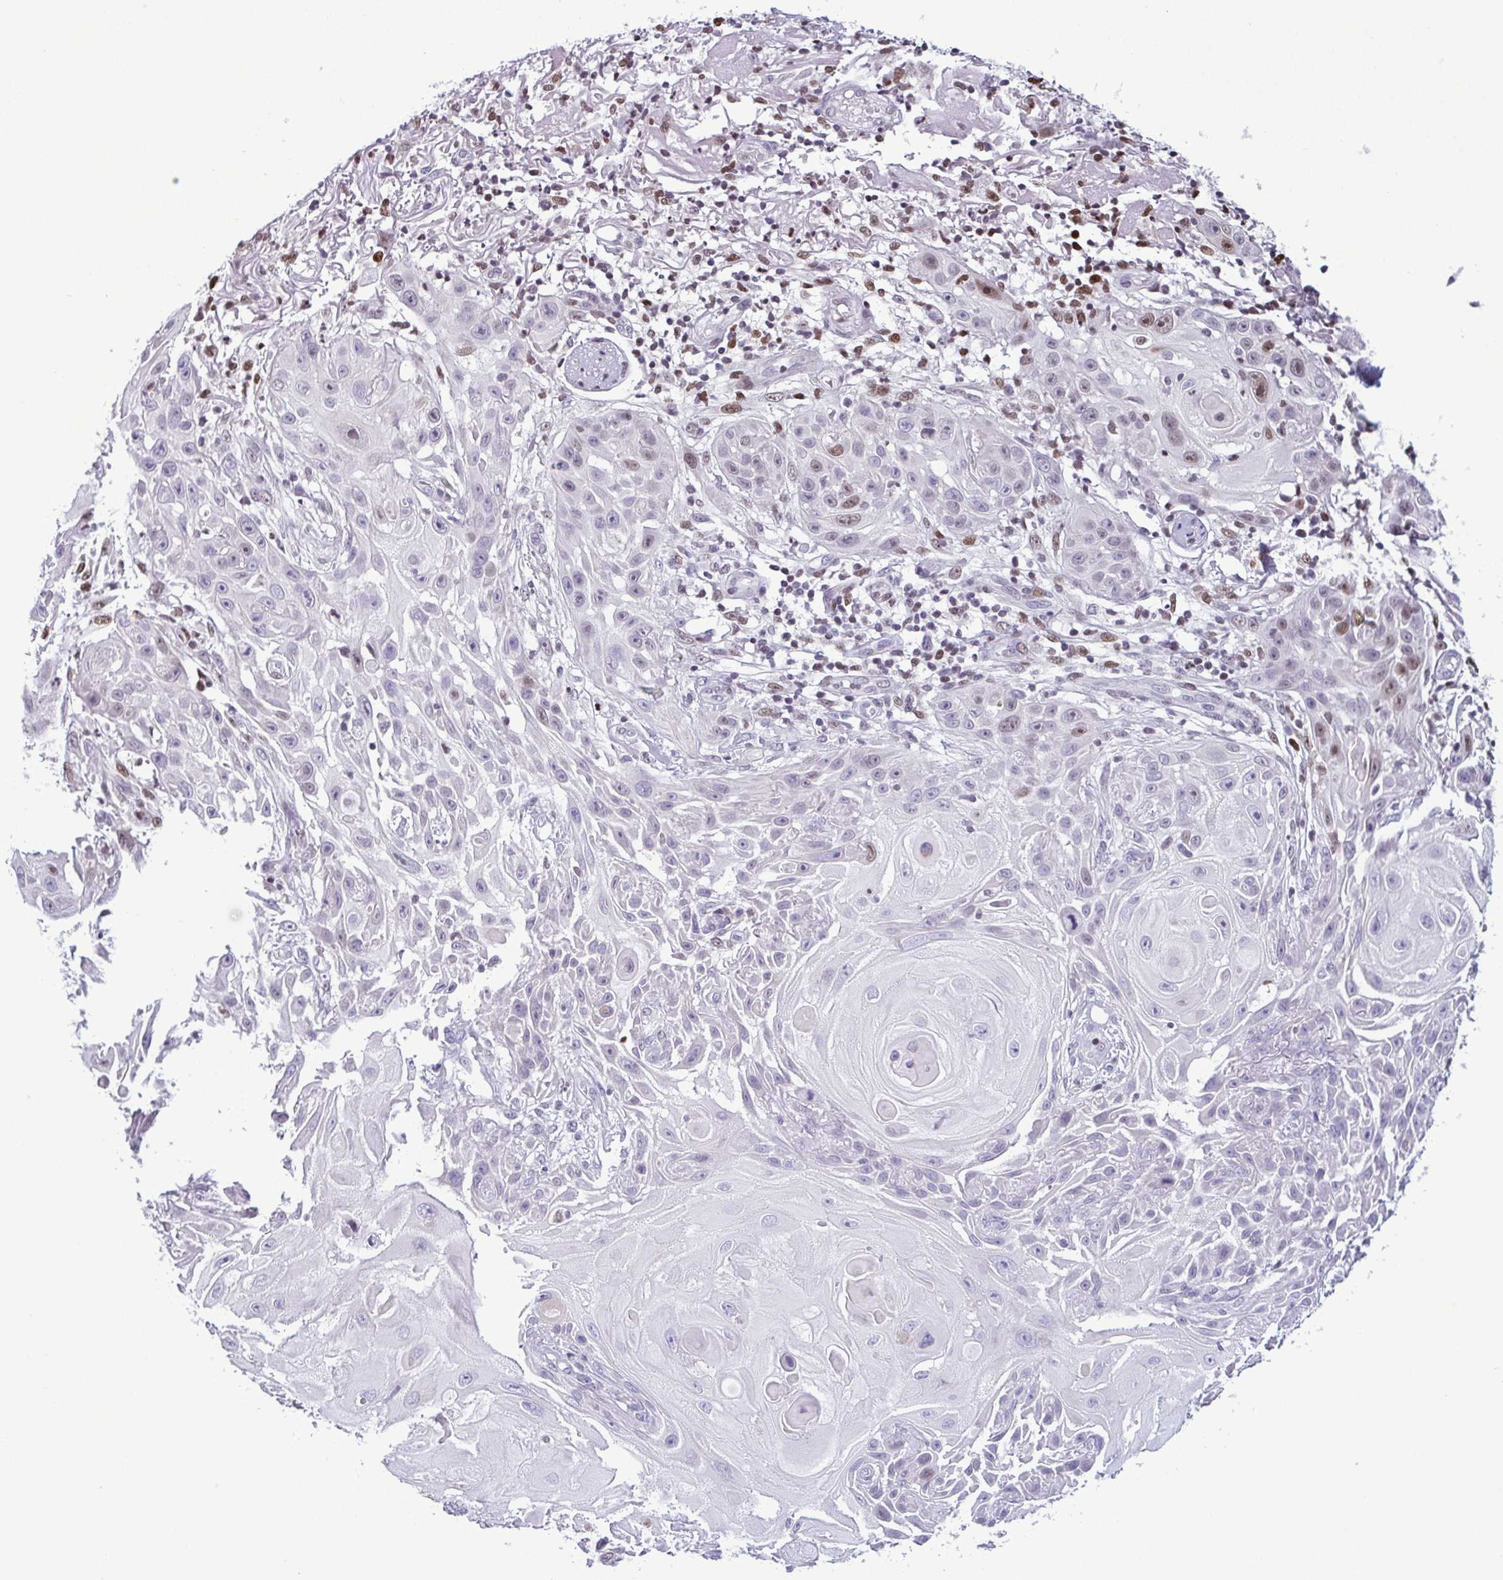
{"staining": {"intensity": "weak", "quantity": "<25%", "location": "nuclear"}, "tissue": "skin cancer", "cell_type": "Tumor cells", "image_type": "cancer", "snomed": [{"axis": "morphology", "description": "Squamous cell carcinoma, NOS"}, {"axis": "topography", "description": "Skin"}], "caption": "Tumor cells show no significant positivity in skin cancer (squamous cell carcinoma).", "gene": "IRF1", "patient": {"sex": "female", "age": 91}}